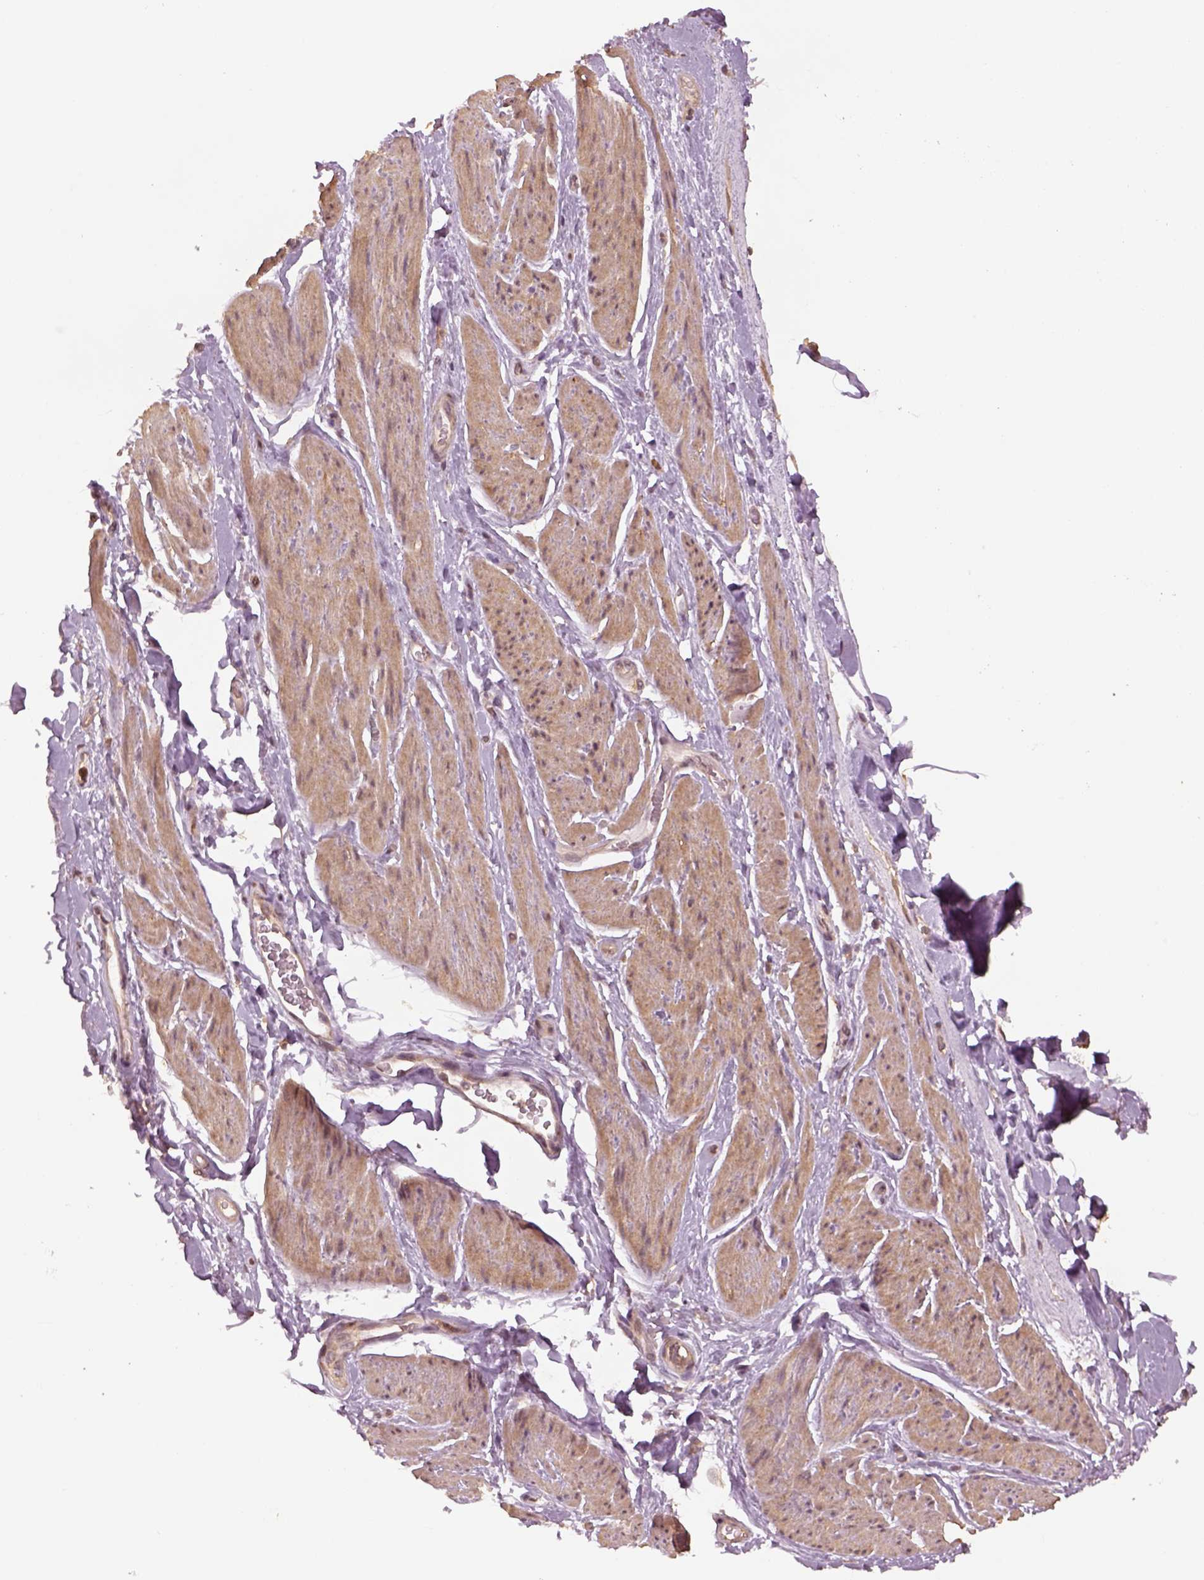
{"staining": {"intensity": "weak", "quantity": "<25%", "location": "cytoplasmic/membranous"}, "tissue": "adipose tissue", "cell_type": "Adipocytes", "image_type": "normal", "snomed": [{"axis": "morphology", "description": "Normal tissue, NOS"}, {"axis": "topography", "description": "Anal"}, {"axis": "topography", "description": "Peripheral nerve tissue"}], "caption": "This is an immunohistochemistry (IHC) image of benign human adipose tissue. There is no expression in adipocytes.", "gene": "LIN7A", "patient": {"sex": "male", "age": 53}}